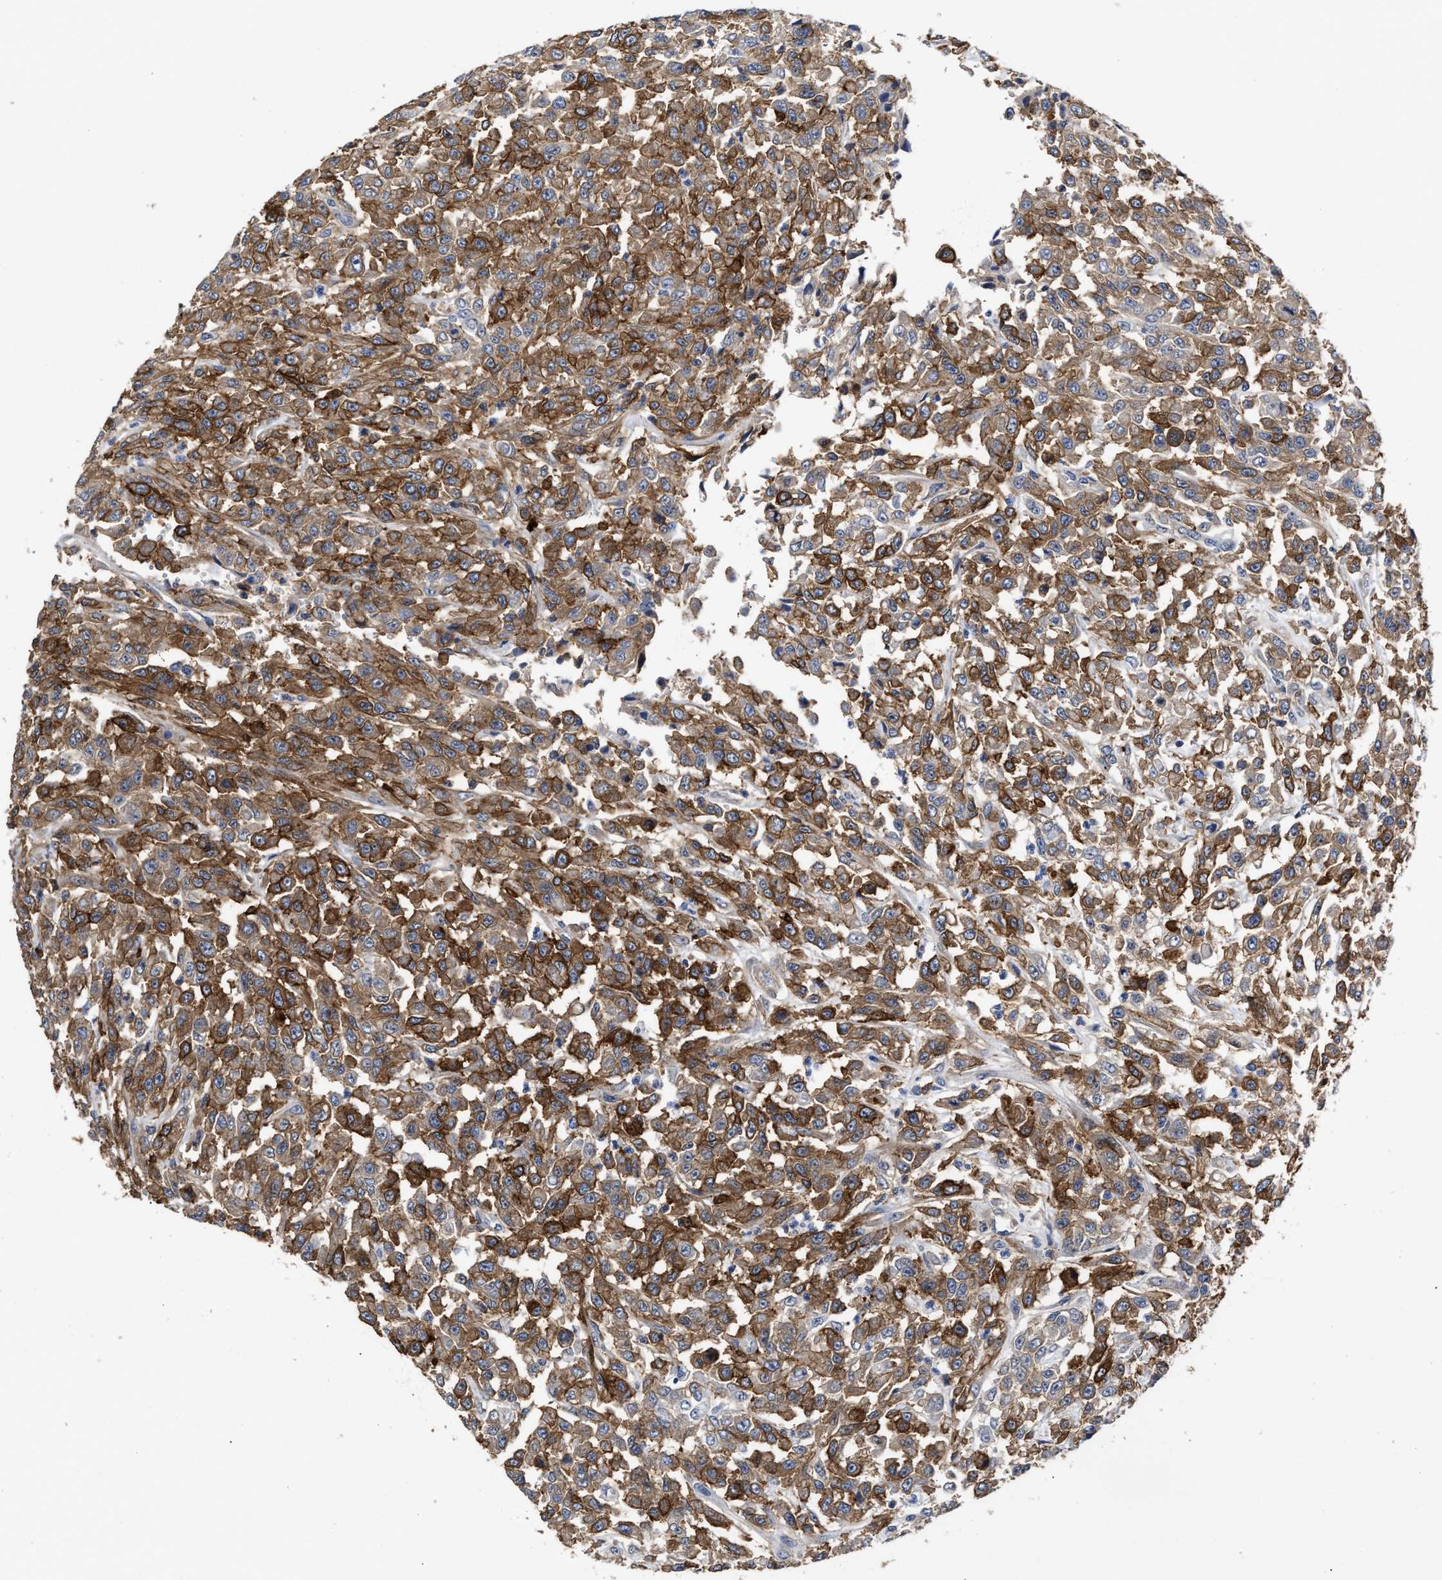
{"staining": {"intensity": "strong", "quantity": ">75%", "location": "cytoplasmic/membranous"}, "tissue": "urothelial cancer", "cell_type": "Tumor cells", "image_type": "cancer", "snomed": [{"axis": "morphology", "description": "Urothelial carcinoma, High grade"}, {"axis": "topography", "description": "Urinary bladder"}], "caption": "A high-resolution image shows immunohistochemistry staining of urothelial carcinoma (high-grade), which demonstrates strong cytoplasmic/membranous staining in approximately >75% of tumor cells. The protein is shown in brown color, while the nuclei are stained blue.", "gene": "AHNAK2", "patient": {"sex": "male", "age": 46}}